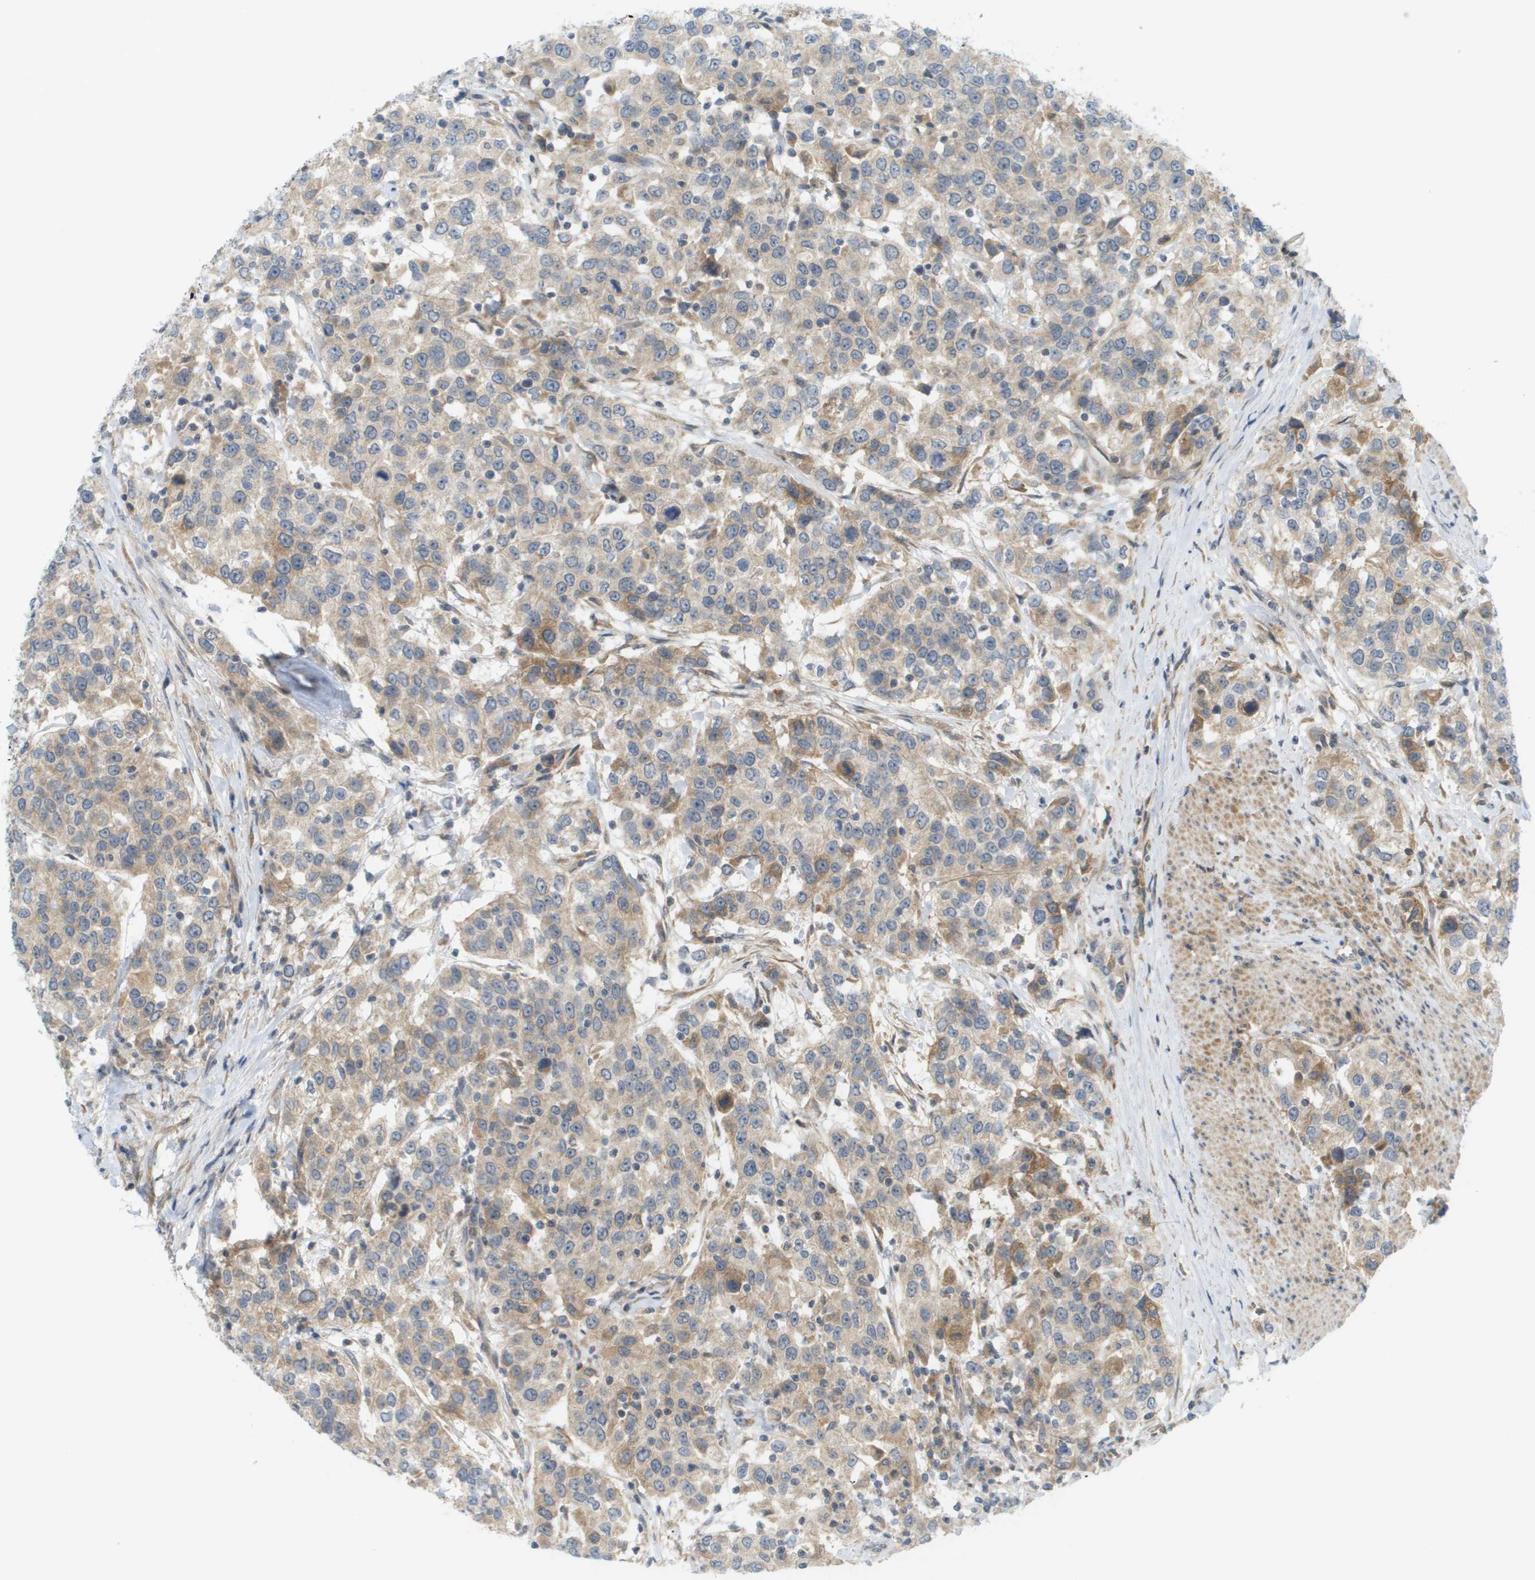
{"staining": {"intensity": "moderate", "quantity": "25%-75%", "location": "cytoplasmic/membranous"}, "tissue": "urothelial cancer", "cell_type": "Tumor cells", "image_type": "cancer", "snomed": [{"axis": "morphology", "description": "Urothelial carcinoma, High grade"}, {"axis": "topography", "description": "Urinary bladder"}], "caption": "Brown immunohistochemical staining in high-grade urothelial carcinoma reveals moderate cytoplasmic/membranous expression in about 25%-75% of tumor cells. The protein of interest is stained brown, and the nuclei are stained in blue (DAB (3,3'-diaminobenzidine) IHC with brightfield microscopy, high magnification).", "gene": "PROC", "patient": {"sex": "female", "age": 80}}